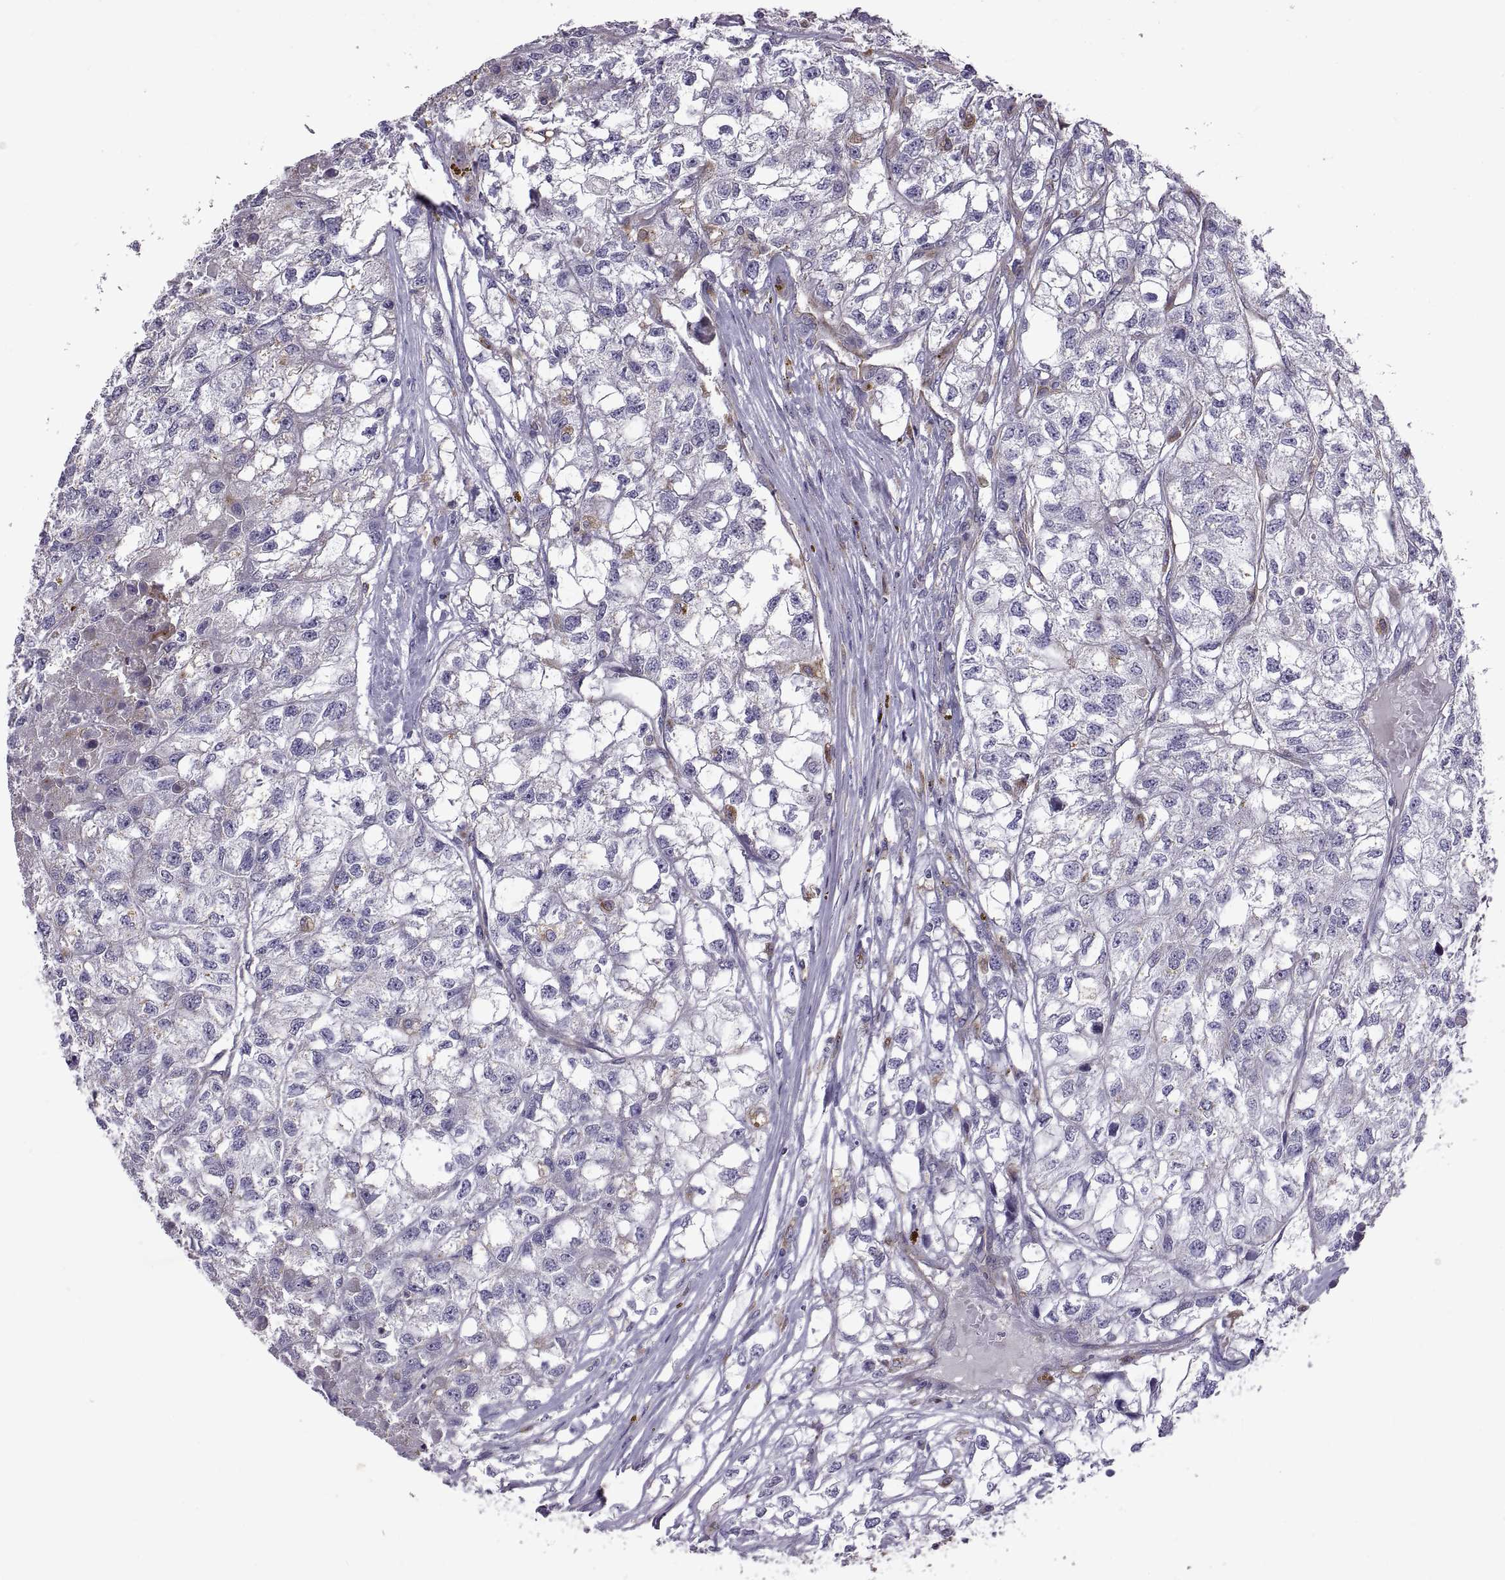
{"staining": {"intensity": "negative", "quantity": "none", "location": "none"}, "tissue": "renal cancer", "cell_type": "Tumor cells", "image_type": "cancer", "snomed": [{"axis": "morphology", "description": "Adenocarcinoma, NOS"}, {"axis": "topography", "description": "Kidney"}], "caption": "Tumor cells show no significant expression in adenocarcinoma (renal). (Brightfield microscopy of DAB (3,3'-diaminobenzidine) IHC at high magnification).", "gene": "ARSL", "patient": {"sex": "male", "age": 56}}